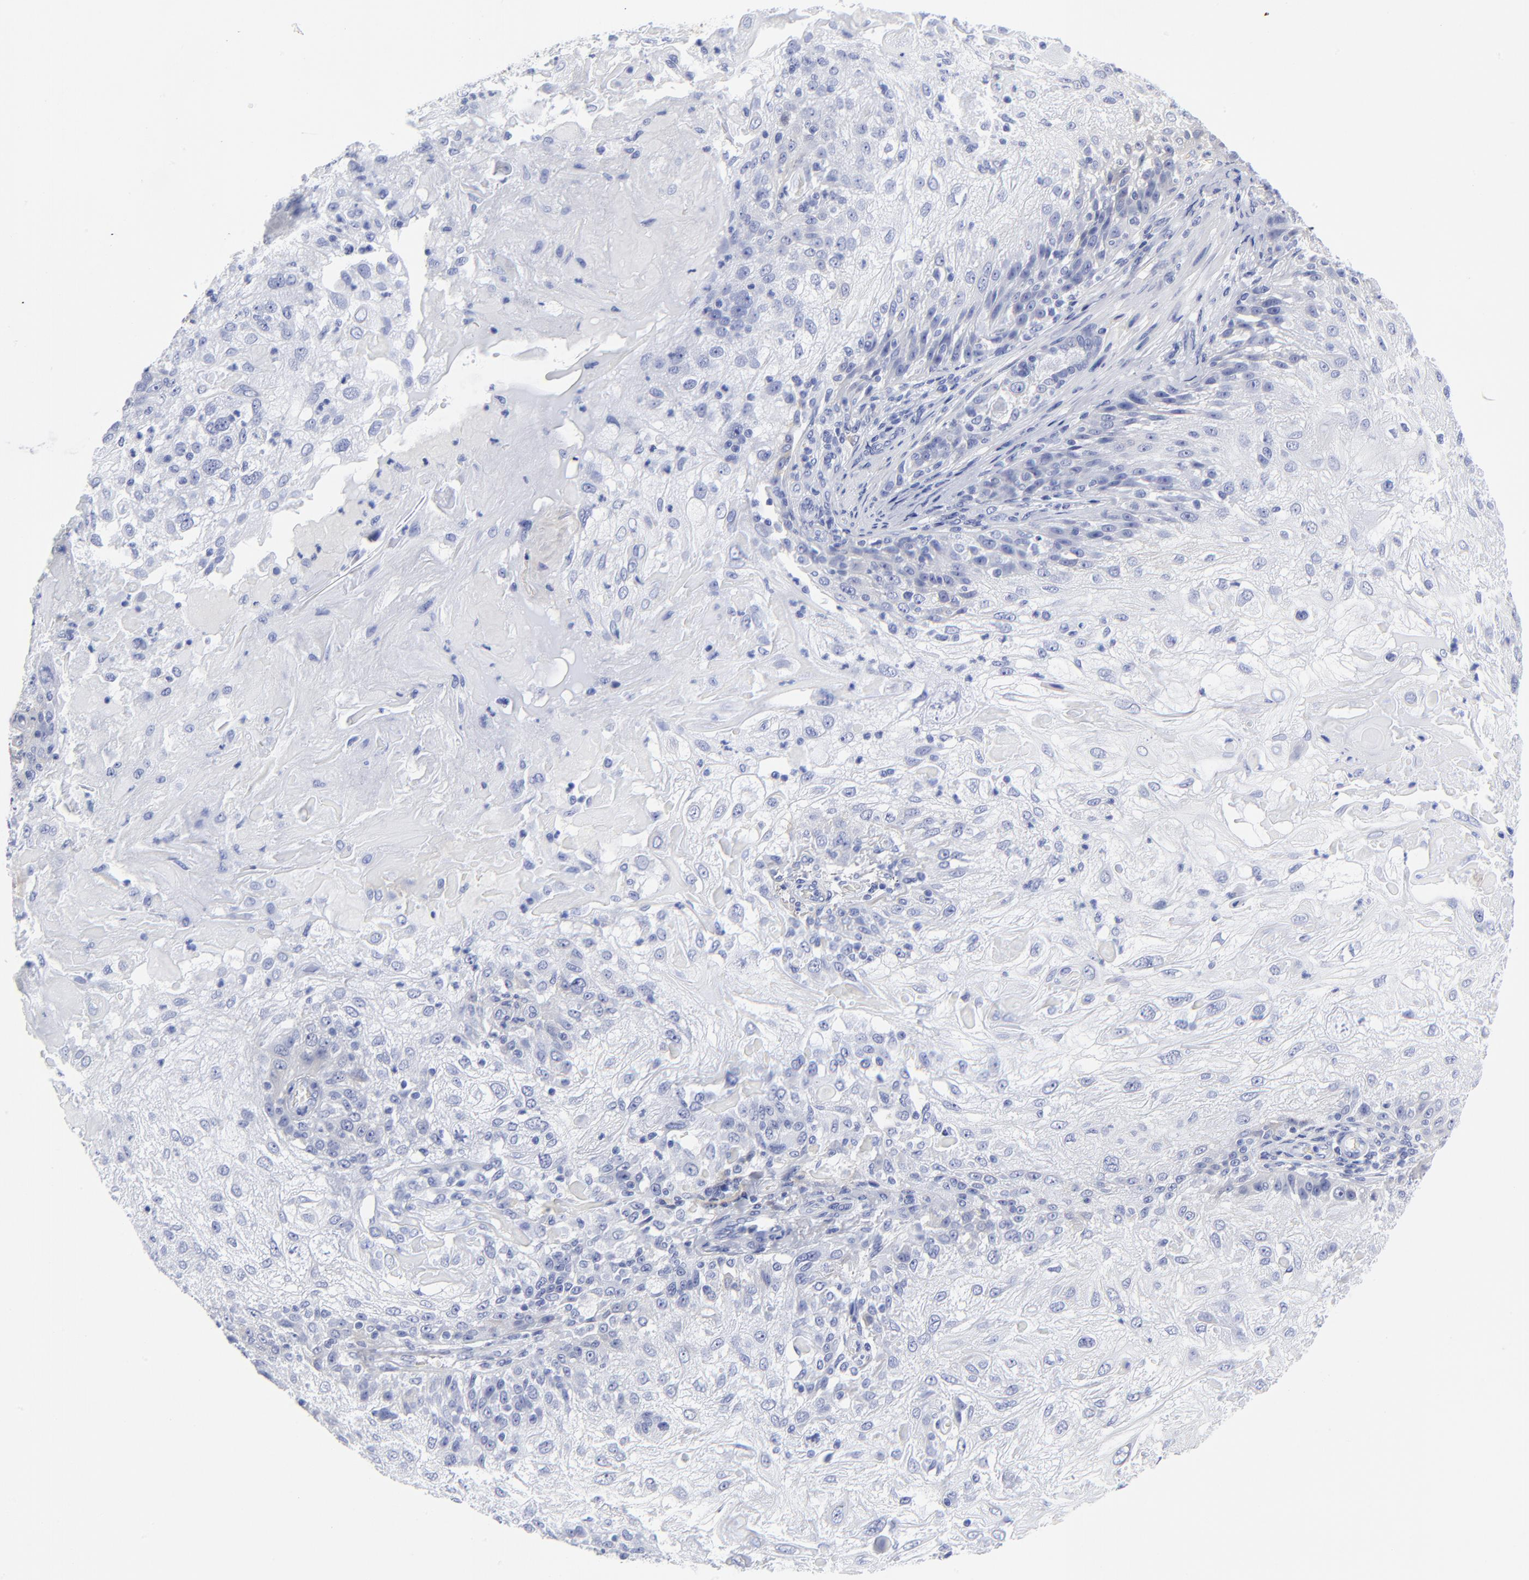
{"staining": {"intensity": "negative", "quantity": "none", "location": "none"}, "tissue": "skin cancer", "cell_type": "Tumor cells", "image_type": "cancer", "snomed": [{"axis": "morphology", "description": "Normal tissue, NOS"}, {"axis": "morphology", "description": "Squamous cell carcinoma, NOS"}, {"axis": "topography", "description": "Skin"}], "caption": "The IHC histopathology image has no significant positivity in tumor cells of skin squamous cell carcinoma tissue.", "gene": "DCN", "patient": {"sex": "female", "age": 83}}